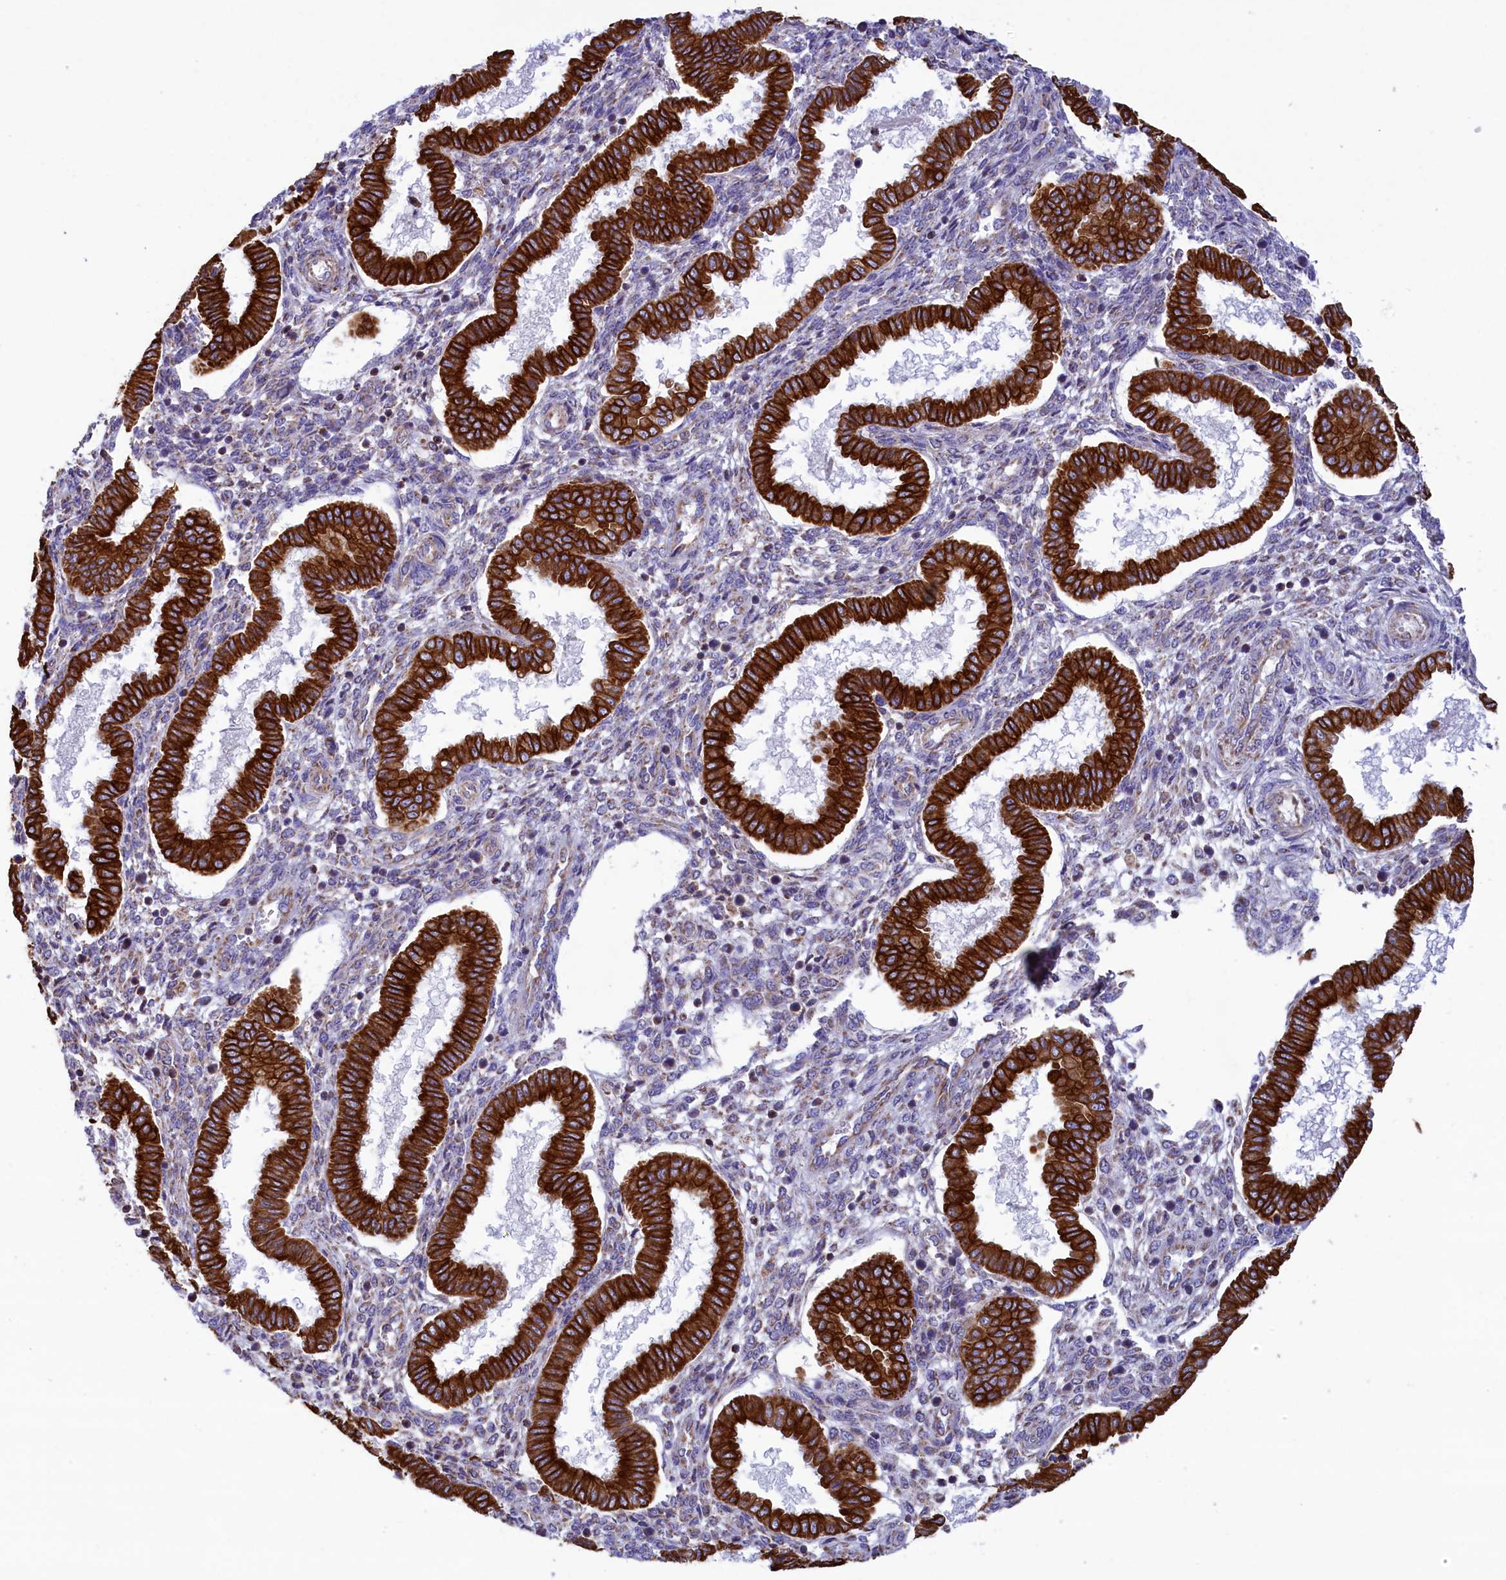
{"staining": {"intensity": "weak", "quantity": "<25%", "location": "cytoplasmic/membranous"}, "tissue": "endometrium", "cell_type": "Cells in endometrial stroma", "image_type": "normal", "snomed": [{"axis": "morphology", "description": "Normal tissue, NOS"}, {"axis": "topography", "description": "Endometrium"}], "caption": "Immunohistochemistry micrograph of normal endometrium: human endometrium stained with DAB shows no significant protein positivity in cells in endometrial stroma.", "gene": "GATB", "patient": {"sex": "female", "age": 24}}